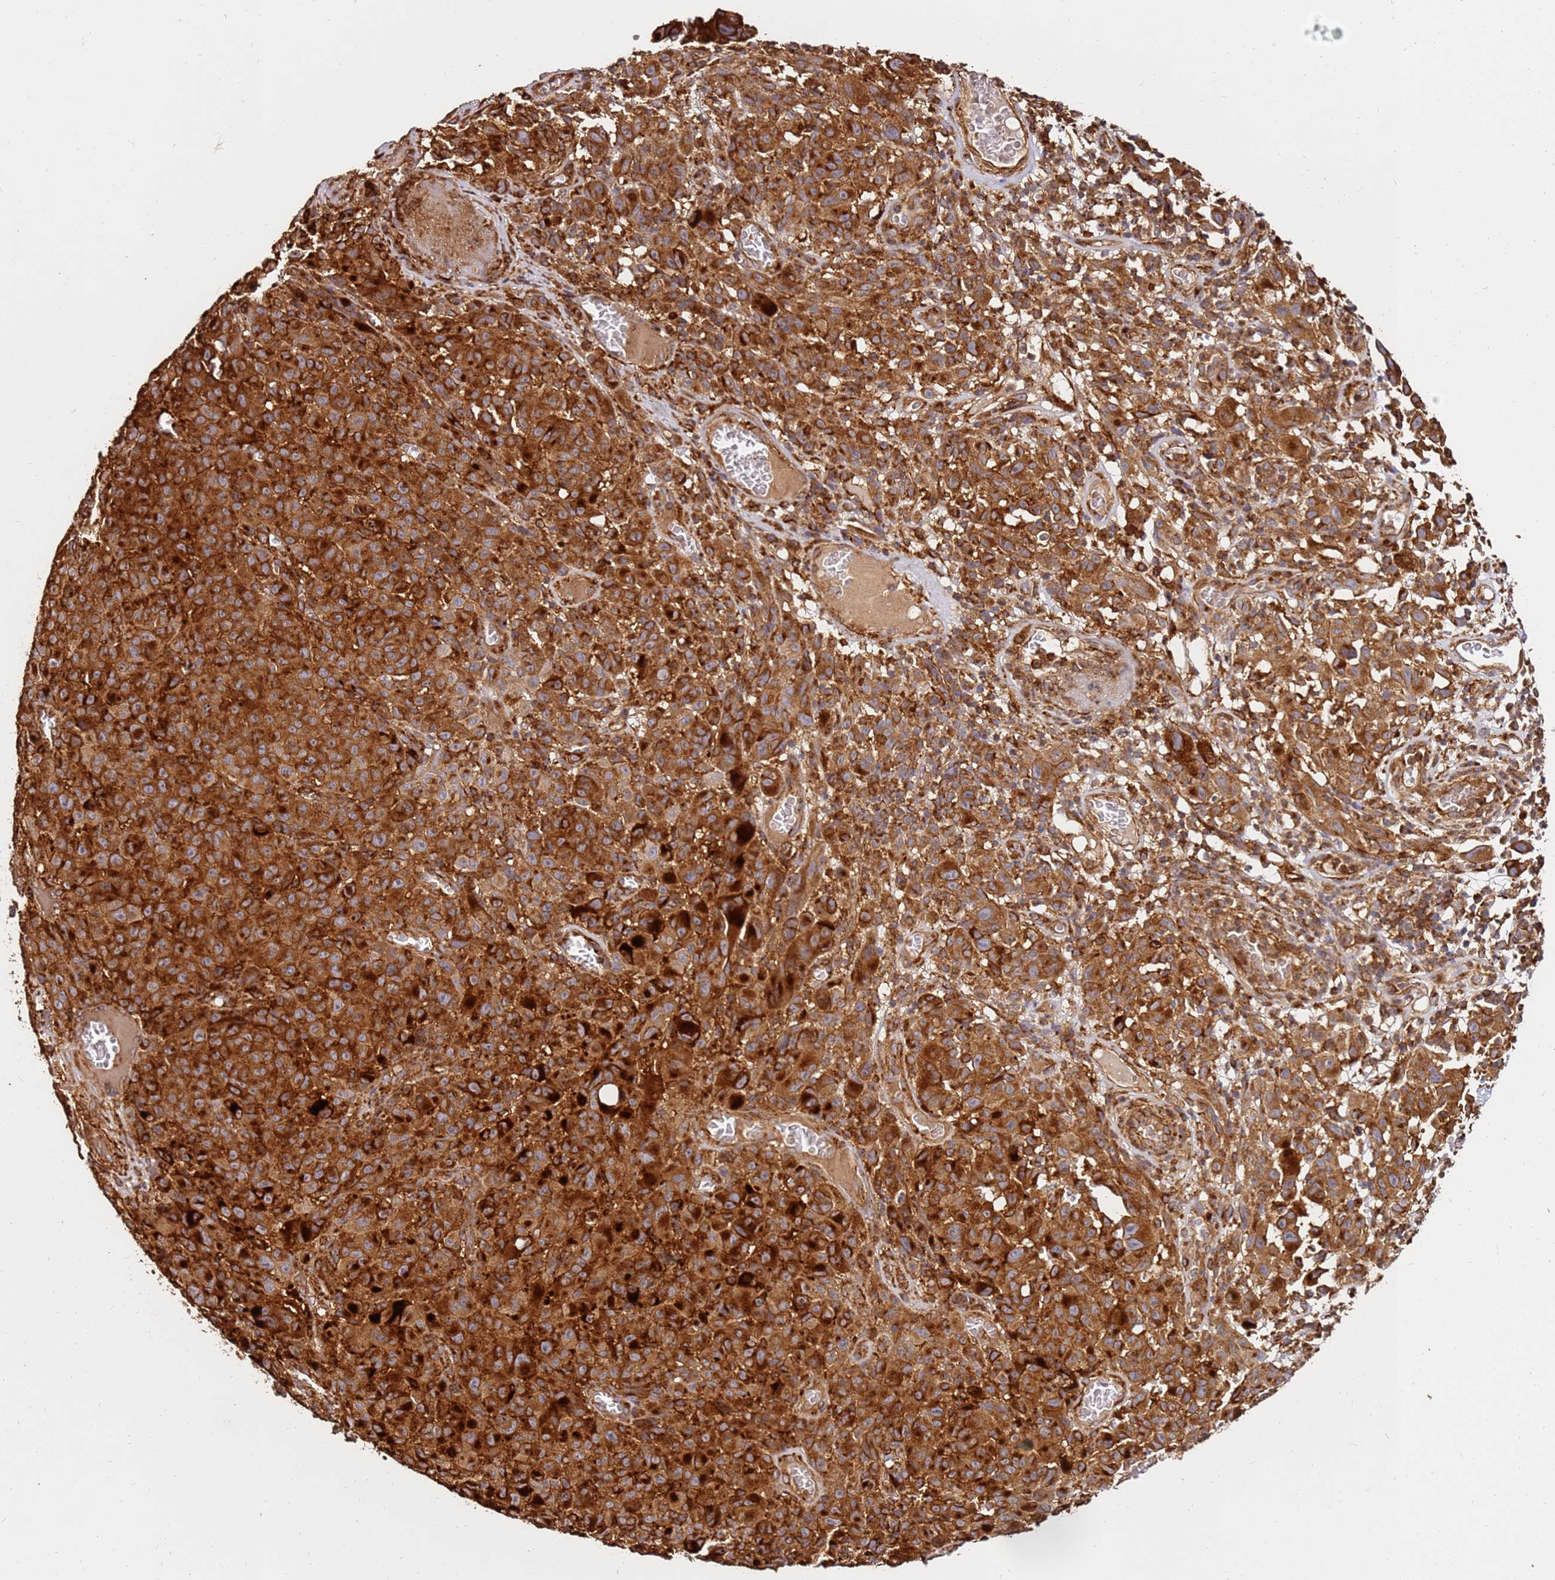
{"staining": {"intensity": "strong", "quantity": ">75%", "location": "cytoplasmic/membranous"}, "tissue": "melanoma", "cell_type": "Tumor cells", "image_type": "cancer", "snomed": [{"axis": "morphology", "description": "Malignant melanoma, NOS"}, {"axis": "topography", "description": "Skin"}], "caption": "Immunohistochemical staining of melanoma reveals high levels of strong cytoplasmic/membranous protein expression in approximately >75% of tumor cells. (DAB = brown stain, brightfield microscopy at high magnification).", "gene": "DVL3", "patient": {"sex": "female", "age": 82}}